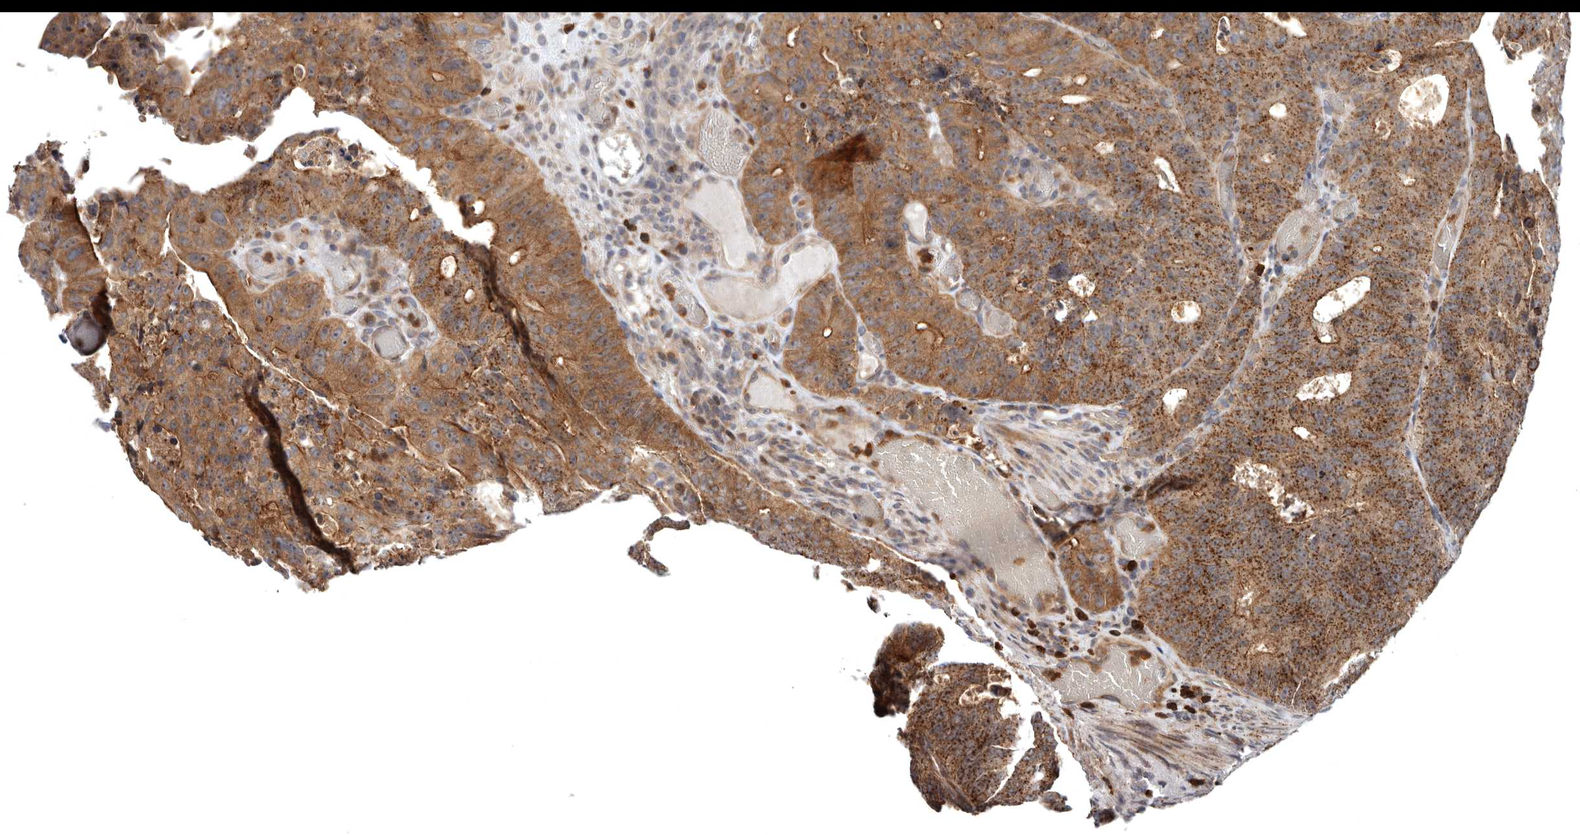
{"staining": {"intensity": "moderate", "quantity": ">75%", "location": "cytoplasmic/membranous"}, "tissue": "colorectal cancer", "cell_type": "Tumor cells", "image_type": "cancer", "snomed": [{"axis": "morphology", "description": "Adenocarcinoma, NOS"}, {"axis": "topography", "description": "Colon"}], "caption": "A histopathology image of human adenocarcinoma (colorectal) stained for a protein demonstrates moderate cytoplasmic/membranous brown staining in tumor cells.", "gene": "FGFR4", "patient": {"sex": "male", "age": 87}}